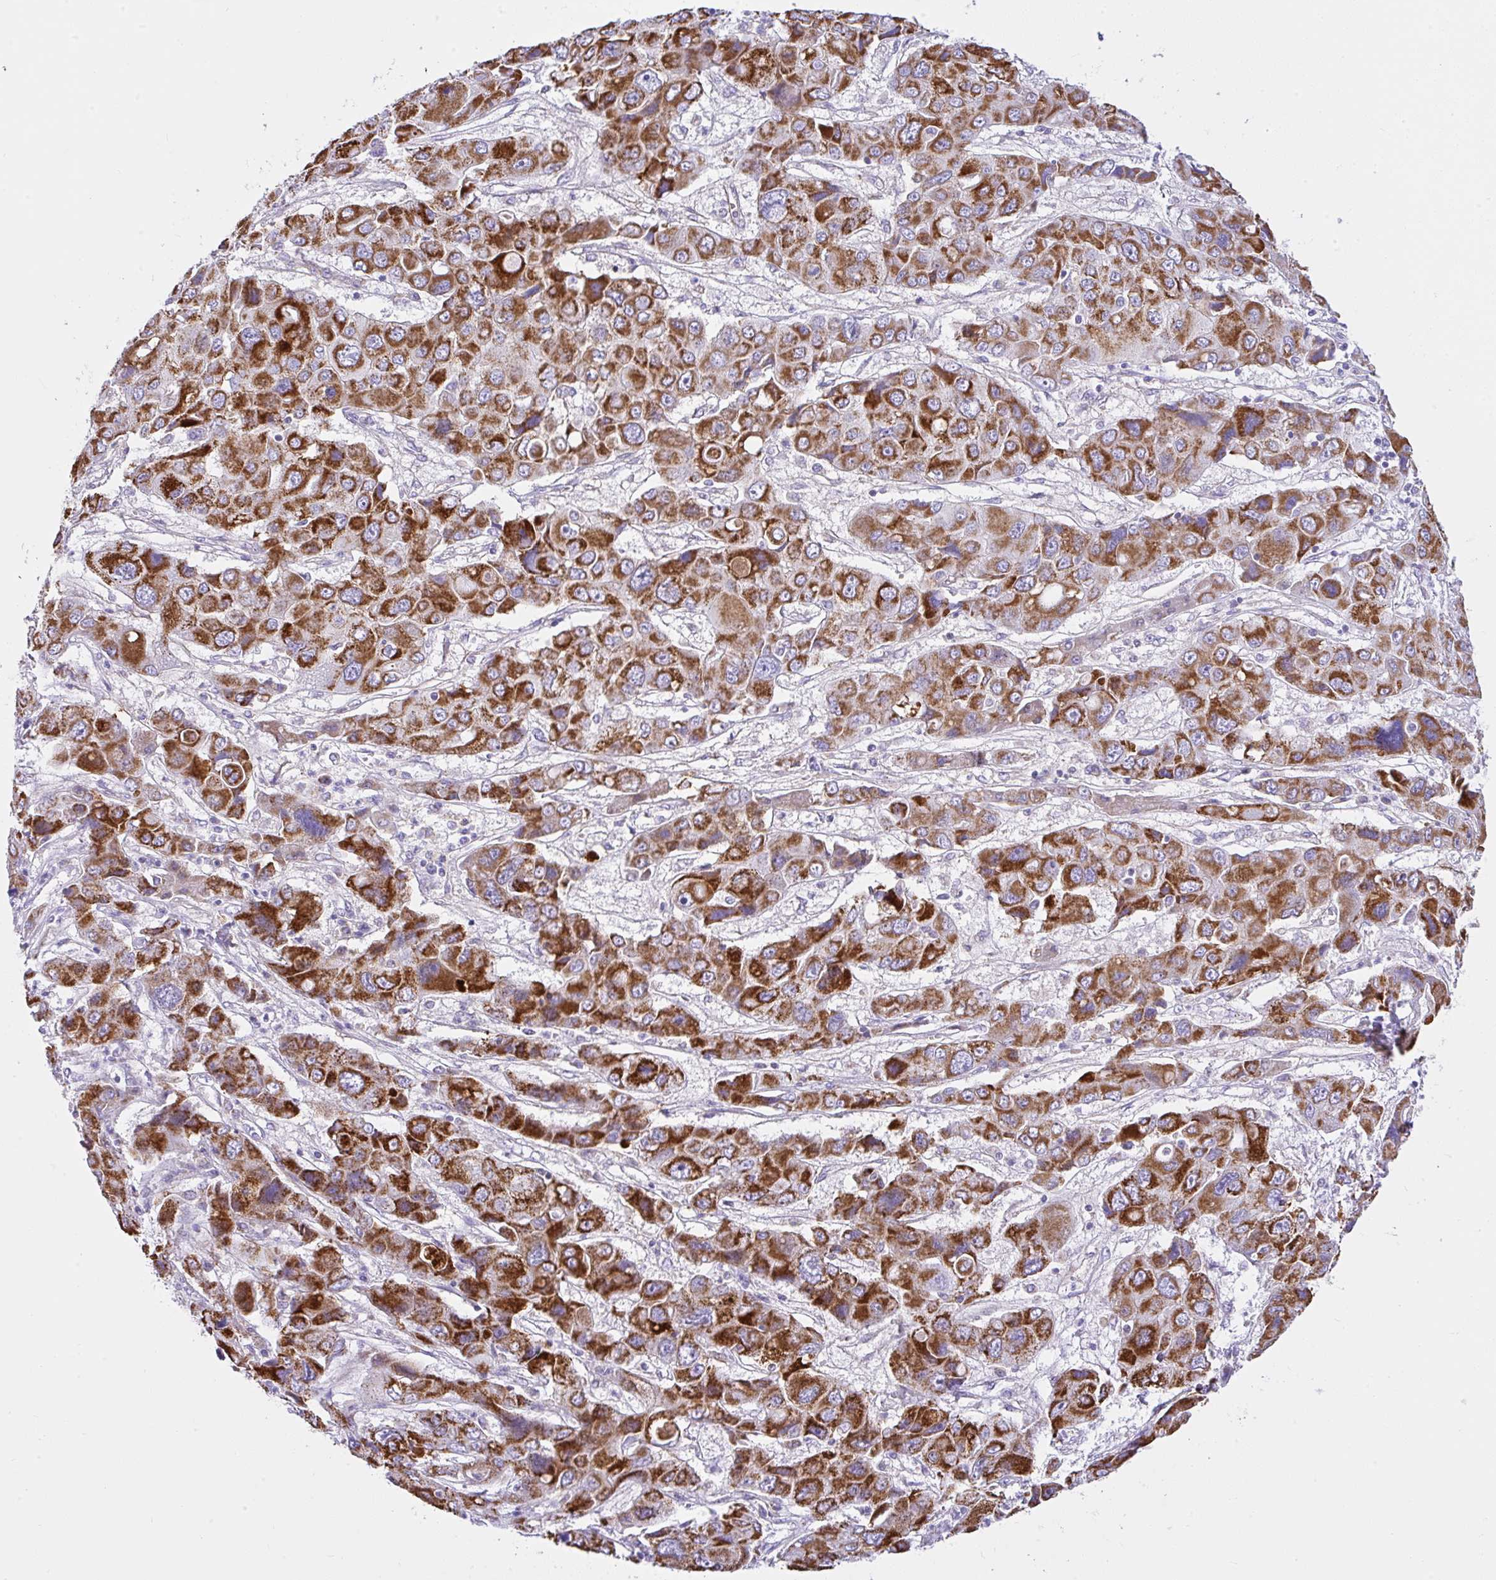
{"staining": {"intensity": "strong", "quantity": ">75%", "location": "cytoplasmic/membranous"}, "tissue": "liver cancer", "cell_type": "Tumor cells", "image_type": "cancer", "snomed": [{"axis": "morphology", "description": "Cholangiocarcinoma"}, {"axis": "topography", "description": "Liver"}], "caption": "Brown immunohistochemical staining in human cholangiocarcinoma (liver) exhibits strong cytoplasmic/membranous staining in about >75% of tumor cells.", "gene": "SLC13A1", "patient": {"sex": "male", "age": 67}}